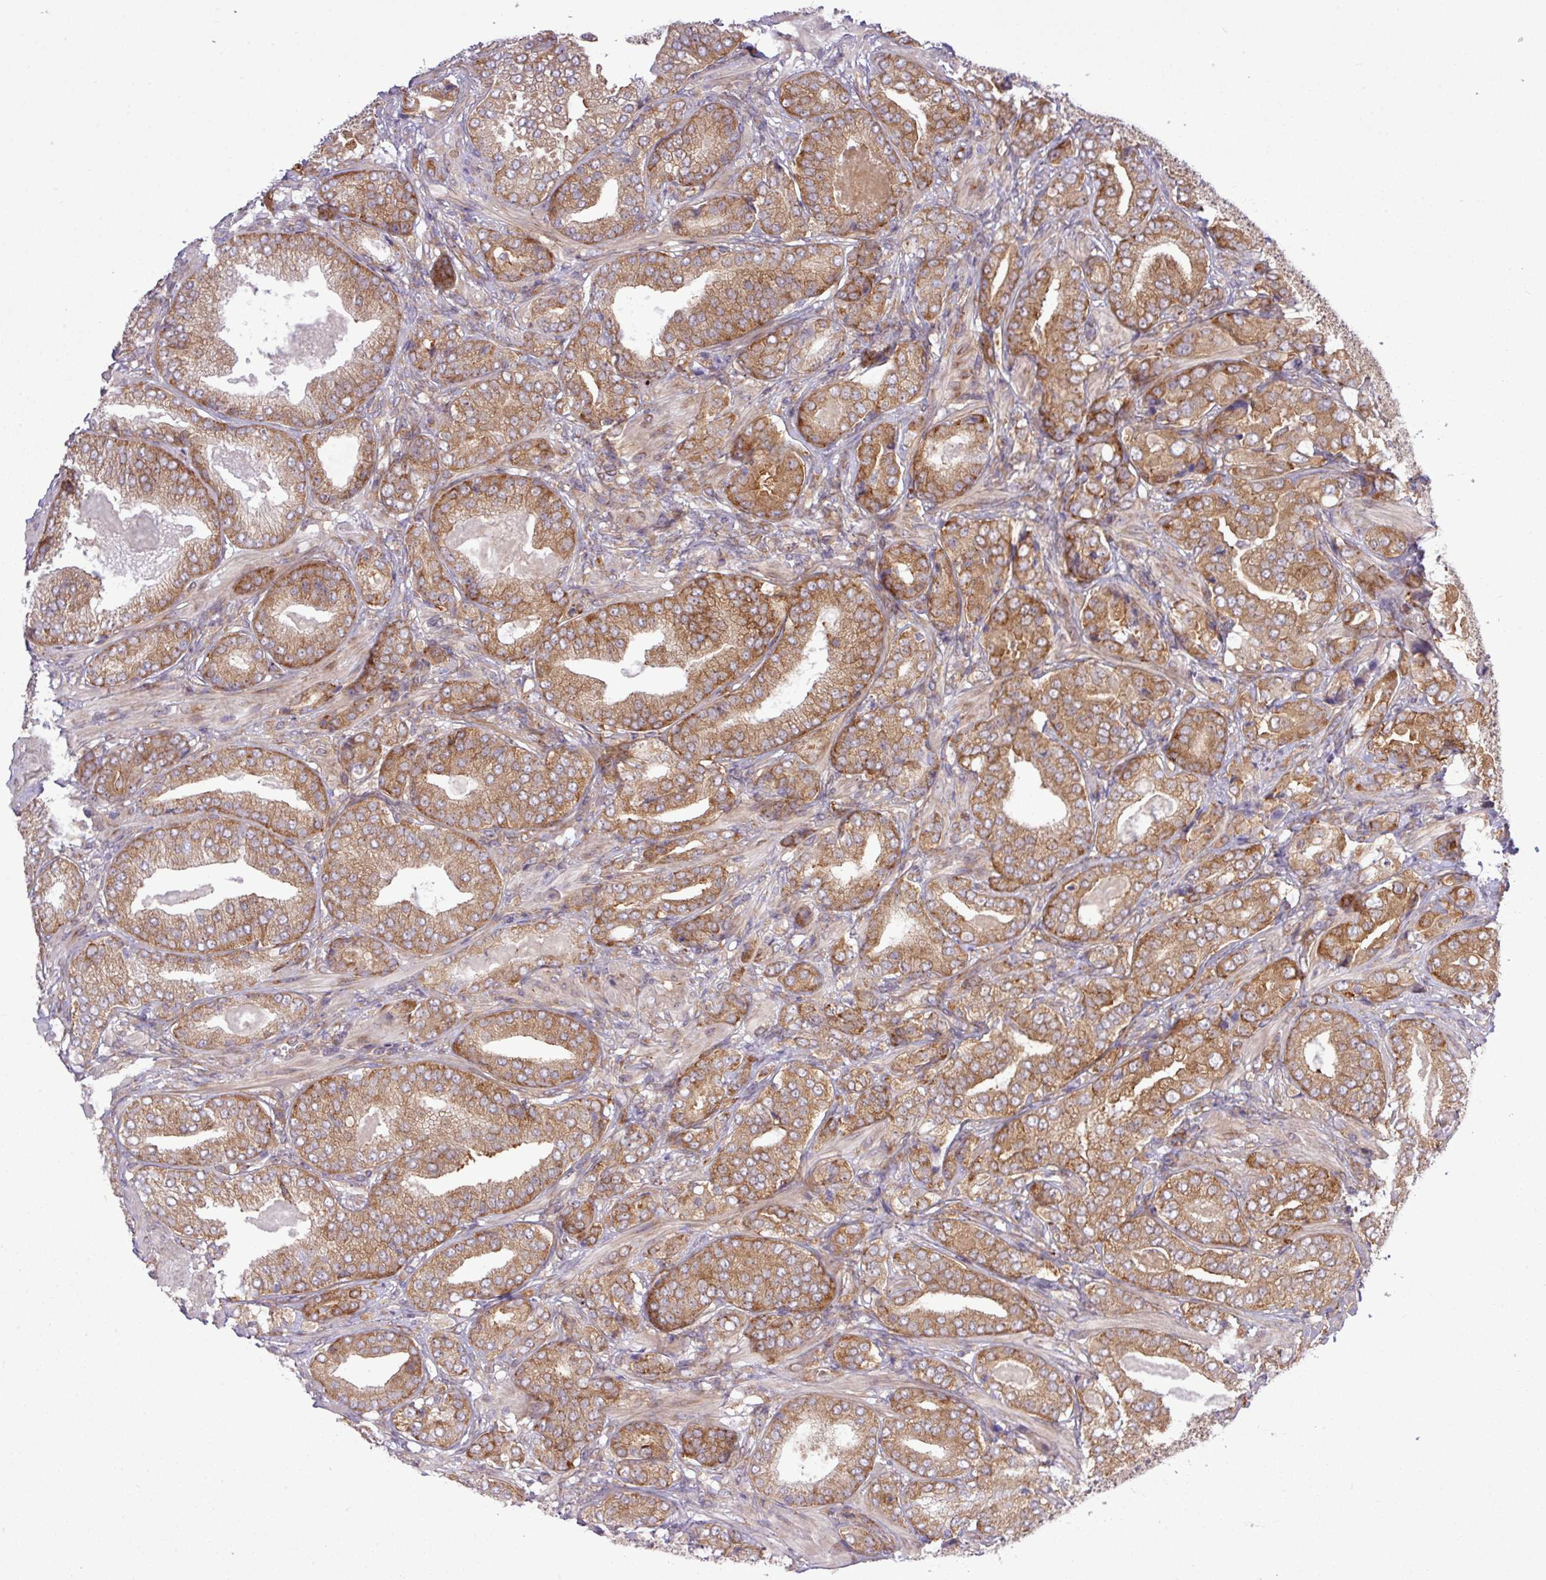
{"staining": {"intensity": "moderate", "quantity": ">75%", "location": "cytoplasmic/membranous"}, "tissue": "prostate cancer", "cell_type": "Tumor cells", "image_type": "cancer", "snomed": [{"axis": "morphology", "description": "Adenocarcinoma, High grade"}, {"axis": "topography", "description": "Prostate"}], "caption": "Tumor cells exhibit medium levels of moderate cytoplasmic/membranous expression in about >75% of cells in human prostate adenocarcinoma (high-grade).", "gene": "FAM222B", "patient": {"sex": "male", "age": 63}}